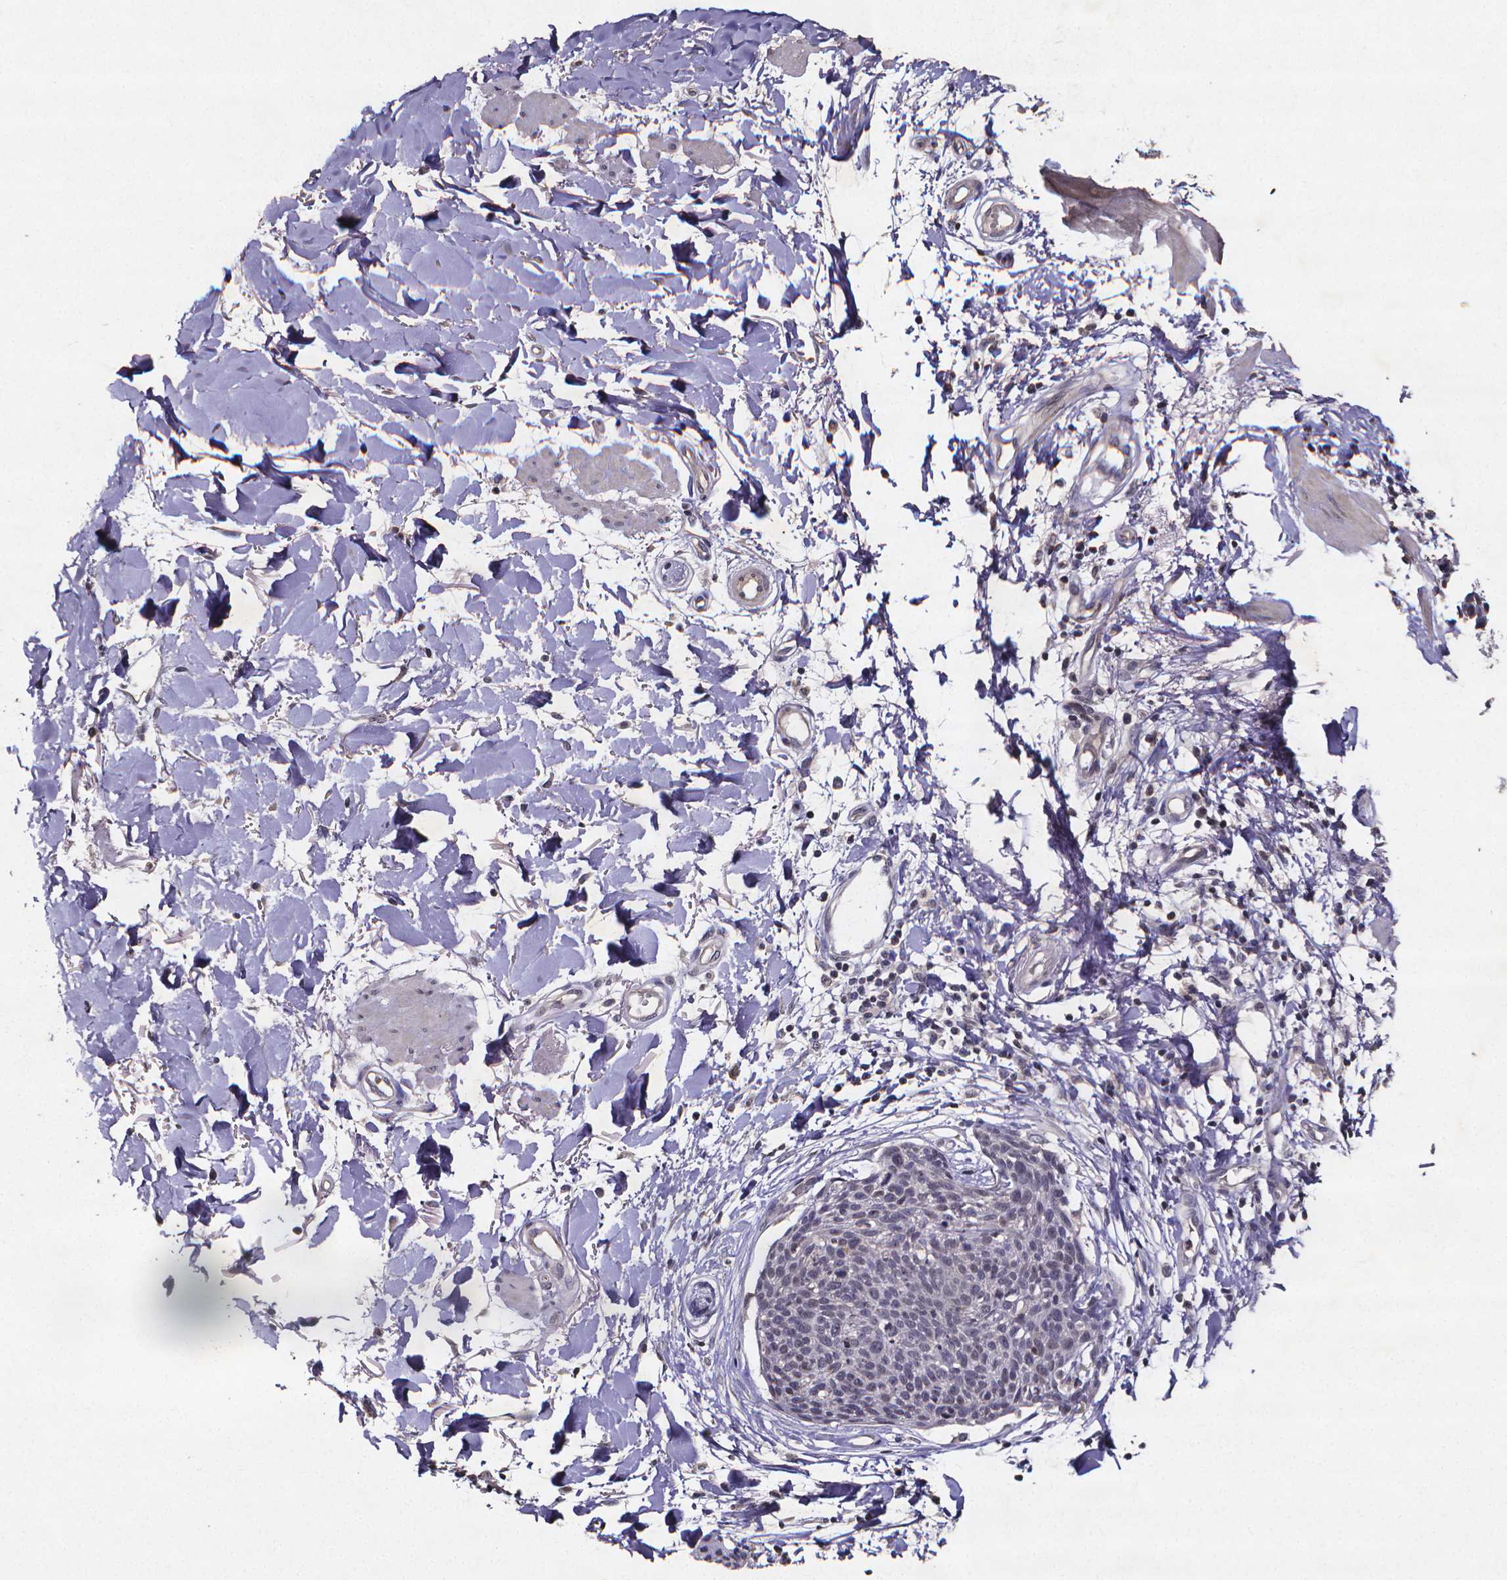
{"staining": {"intensity": "negative", "quantity": "none", "location": "none"}, "tissue": "skin cancer", "cell_type": "Tumor cells", "image_type": "cancer", "snomed": [{"axis": "morphology", "description": "Squamous cell carcinoma, NOS"}, {"axis": "topography", "description": "Skin"}, {"axis": "topography", "description": "Vulva"}], "caption": "An image of skin cancer (squamous cell carcinoma) stained for a protein reveals no brown staining in tumor cells.", "gene": "TP73", "patient": {"sex": "female", "age": 75}}